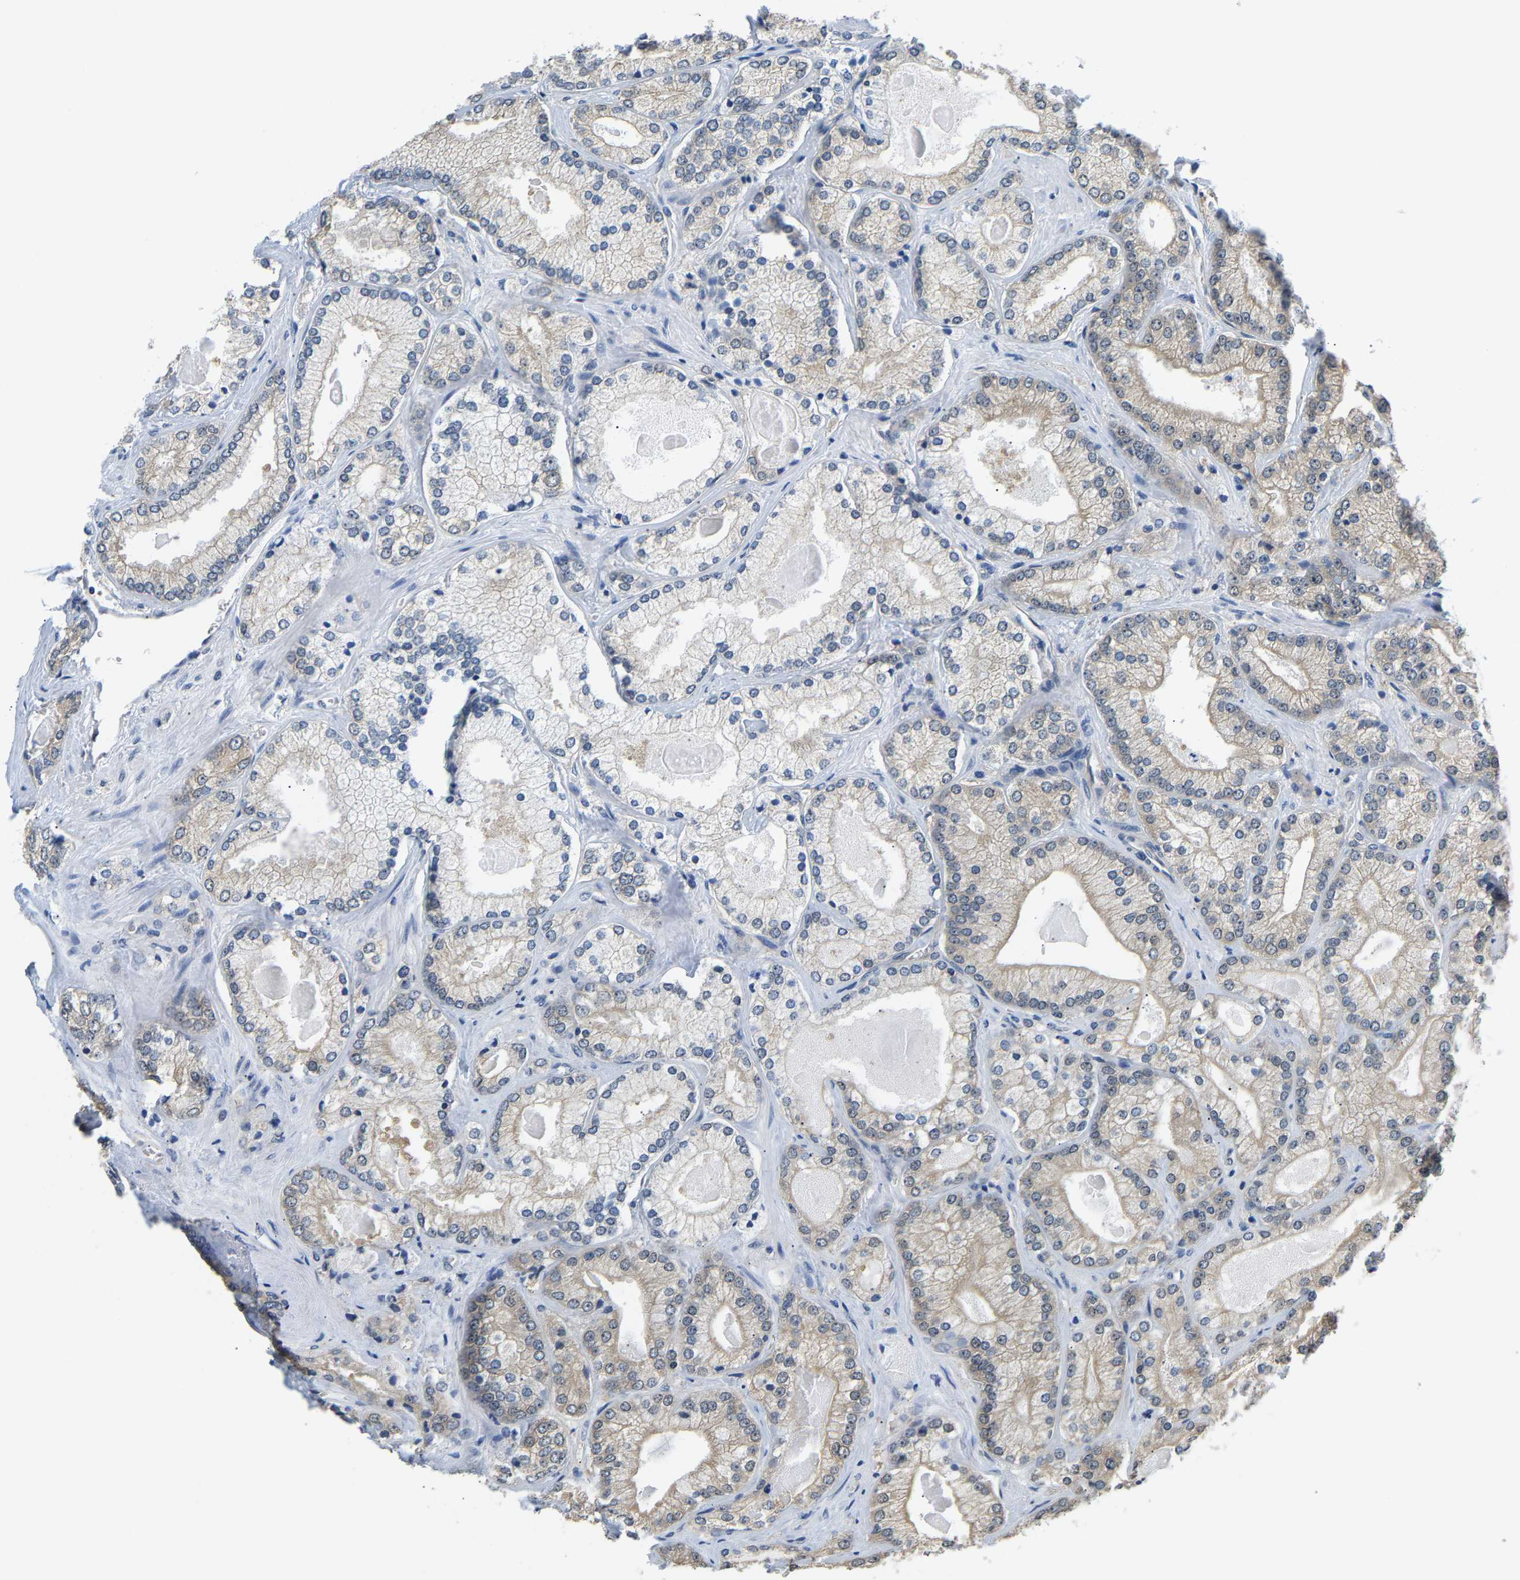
{"staining": {"intensity": "moderate", "quantity": "25%-75%", "location": "cytoplasmic/membranous"}, "tissue": "prostate cancer", "cell_type": "Tumor cells", "image_type": "cancer", "snomed": [{"axis": "morphology", "description": "Adenocarcinoma, Low grade"}, {"axis": "topography", "description": "Prostate"}], "caption": "A histopathology image showing moderate cytoplasmic/membranous positivity in about 25%-75% of tumor cells in prostate adenocarcinoma (low-grade), as visualized by brown immunohistochemical staining.", "gene": "ARHGEF12", "patient": {"sex": "male", "age": 65}}